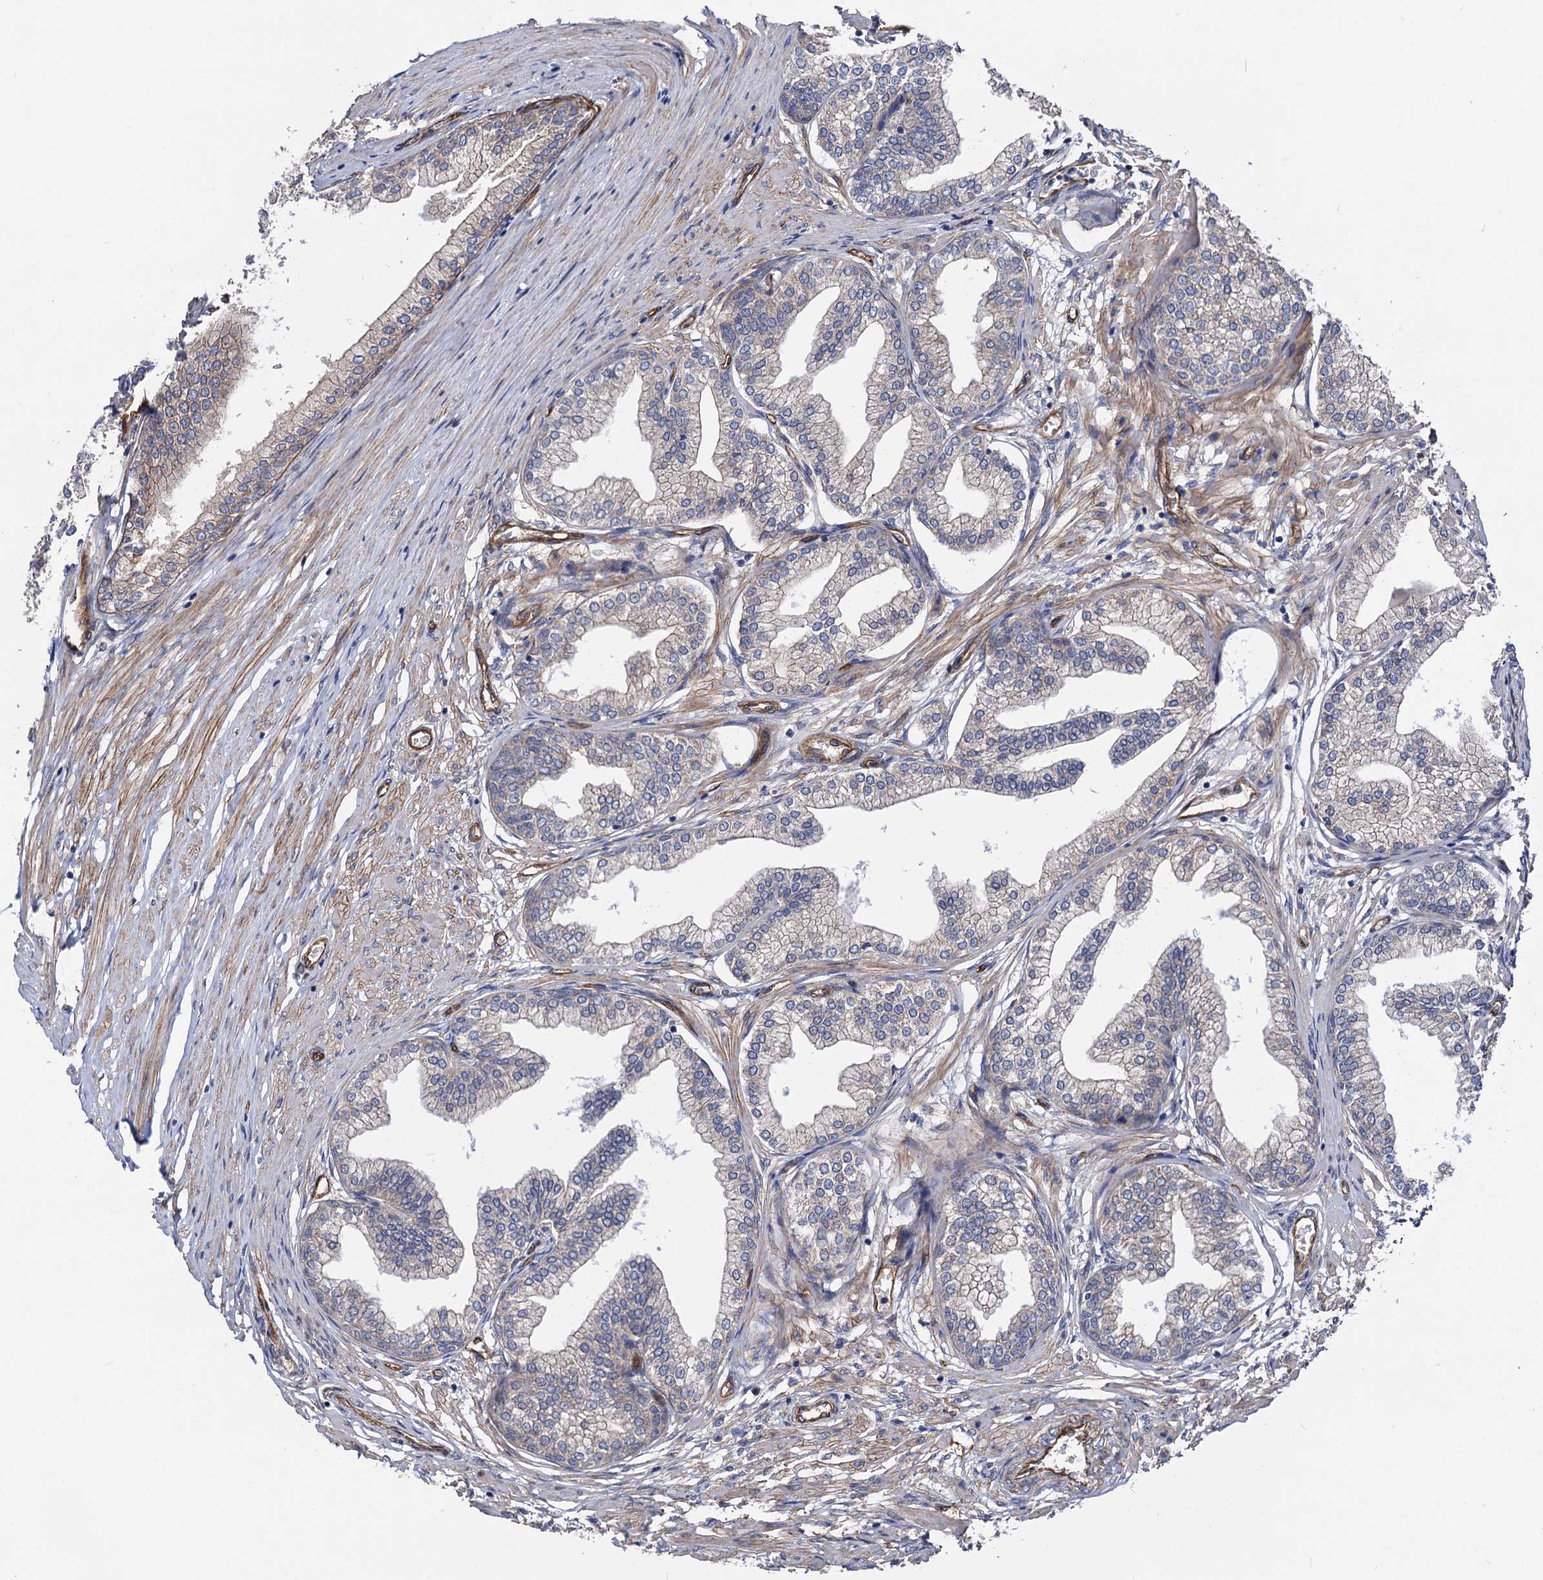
{"staining": {"intensity": "moderate", "quantity": "25%-75%", "location": "cytoplasmic/membranous"}, "tissue": "prostate", "cell_type": "Glandular cells", "image_type": "normal", "snomed": [{"axis": "morphology", "description": "Normal tissue, NOS"}, {"axis": "morphology", "description": "Urothelial carcinoma, Low grade"}, {"axis": "topography", "description": "Urinary bladder"}, {"axis": "topography", "description": "Prostate"}], "caption": "Brown immunohistochemical staining in benign prostate exhibits moderate cytoplasmic/membranous expression in about 25%-75% of glandular cells. The staining was performed using DAB (3,3'-diaminobenzidine), with brown indicating positive protein expression. Nuclei are stained blue with hematoxylin.", "gene": "CIP2A", "patient": {"sex": "male", "age": 60}}